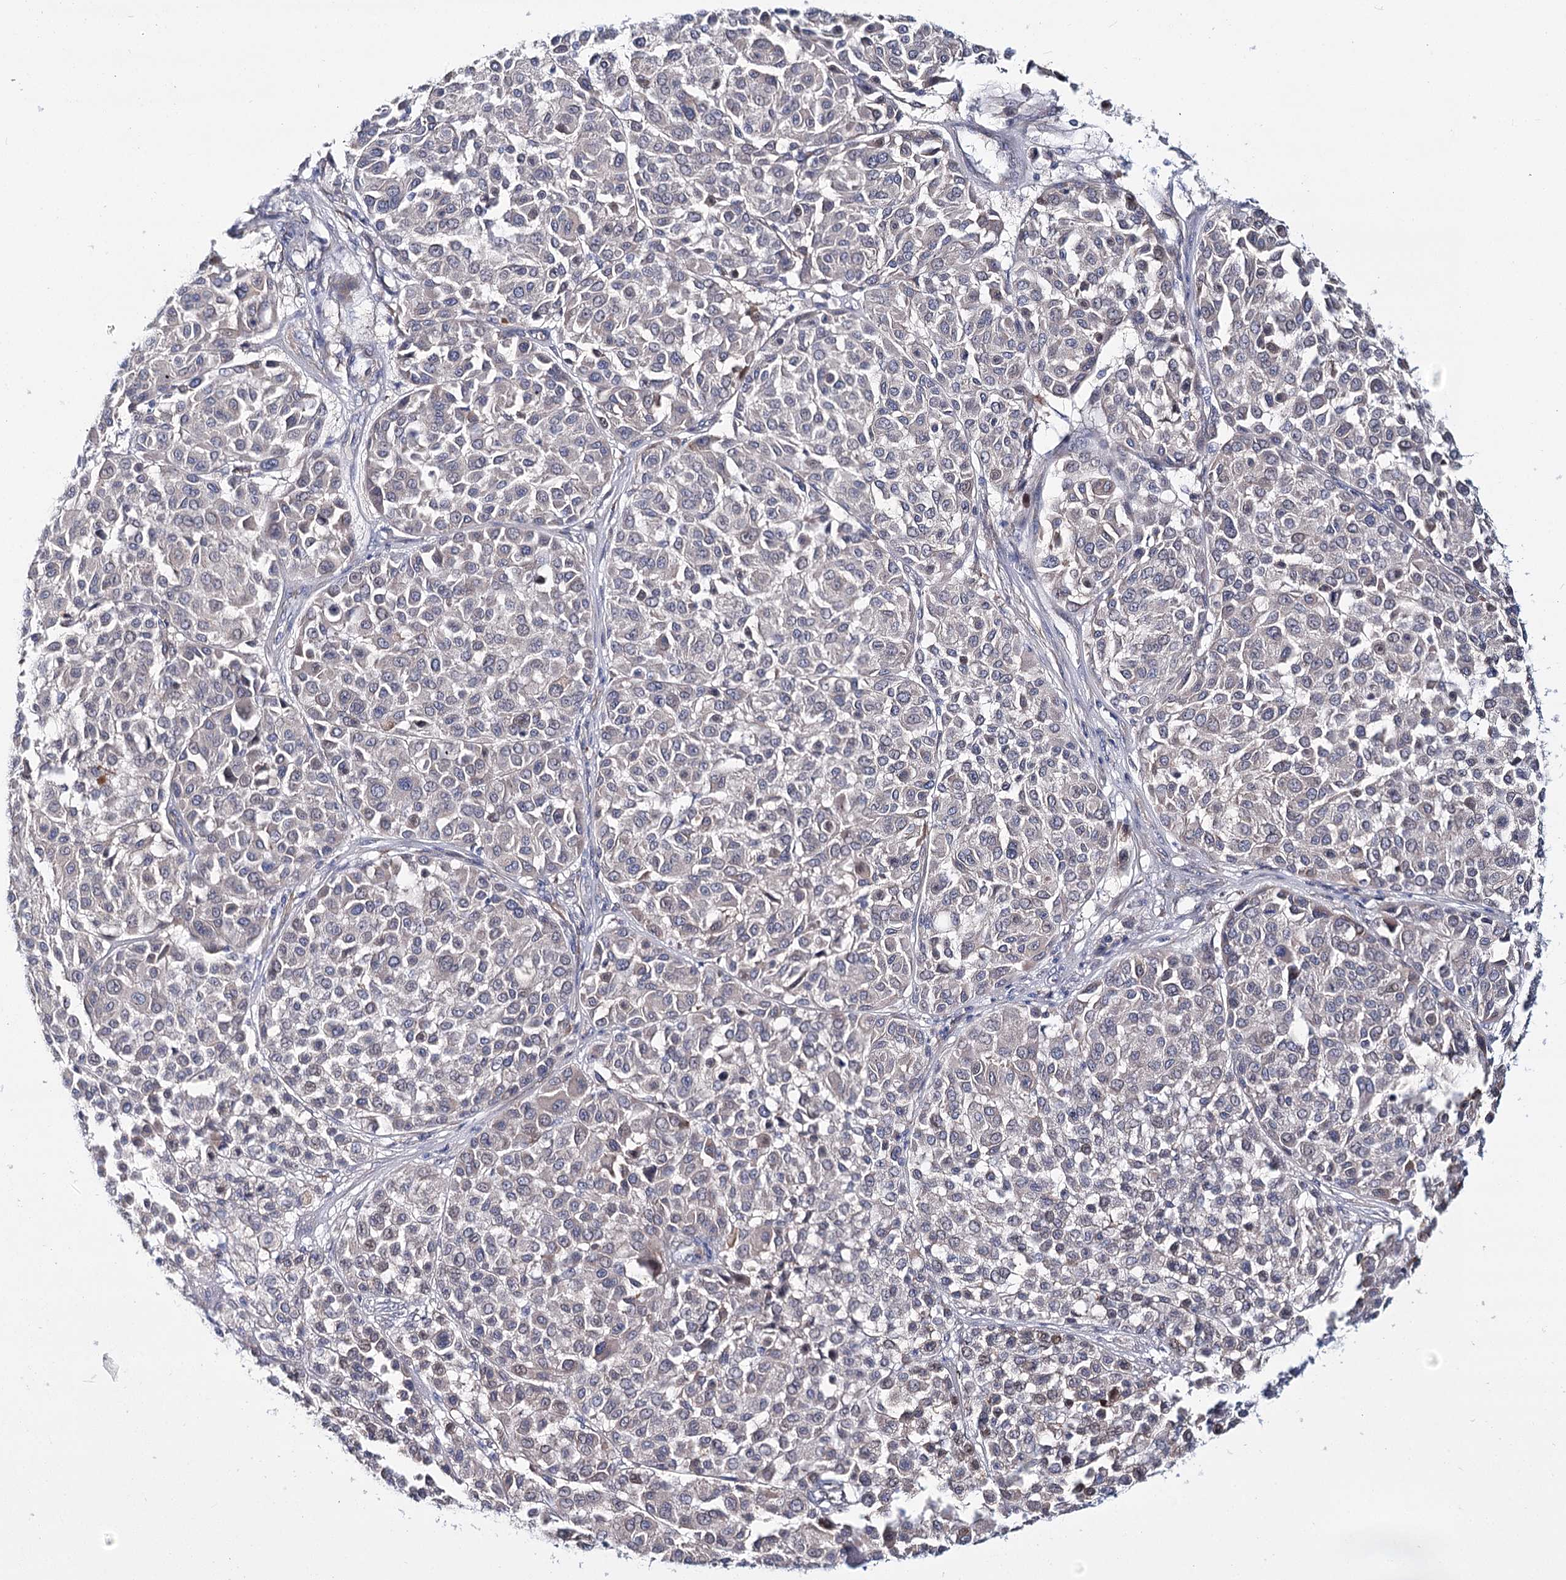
{"staining": {"intensity": "weak", "quantity": "<25%", "location": "cytoplasmic/membranous"}, "tissue": "melanoma", "cell_type": "Tumor cells", "image_type": "cancer", "snomed": [{"axis": "morphology", "description": "Malignant melanoma, Metastatic site"}, {"axis": "topography", "description": "Soft tissue"}], "caption": "A micrograph of melanoma stained for a protein shows no brown staining in tumor cells.", "gene": "TEX12", "patient": {"sex": "male", "age": 41}}